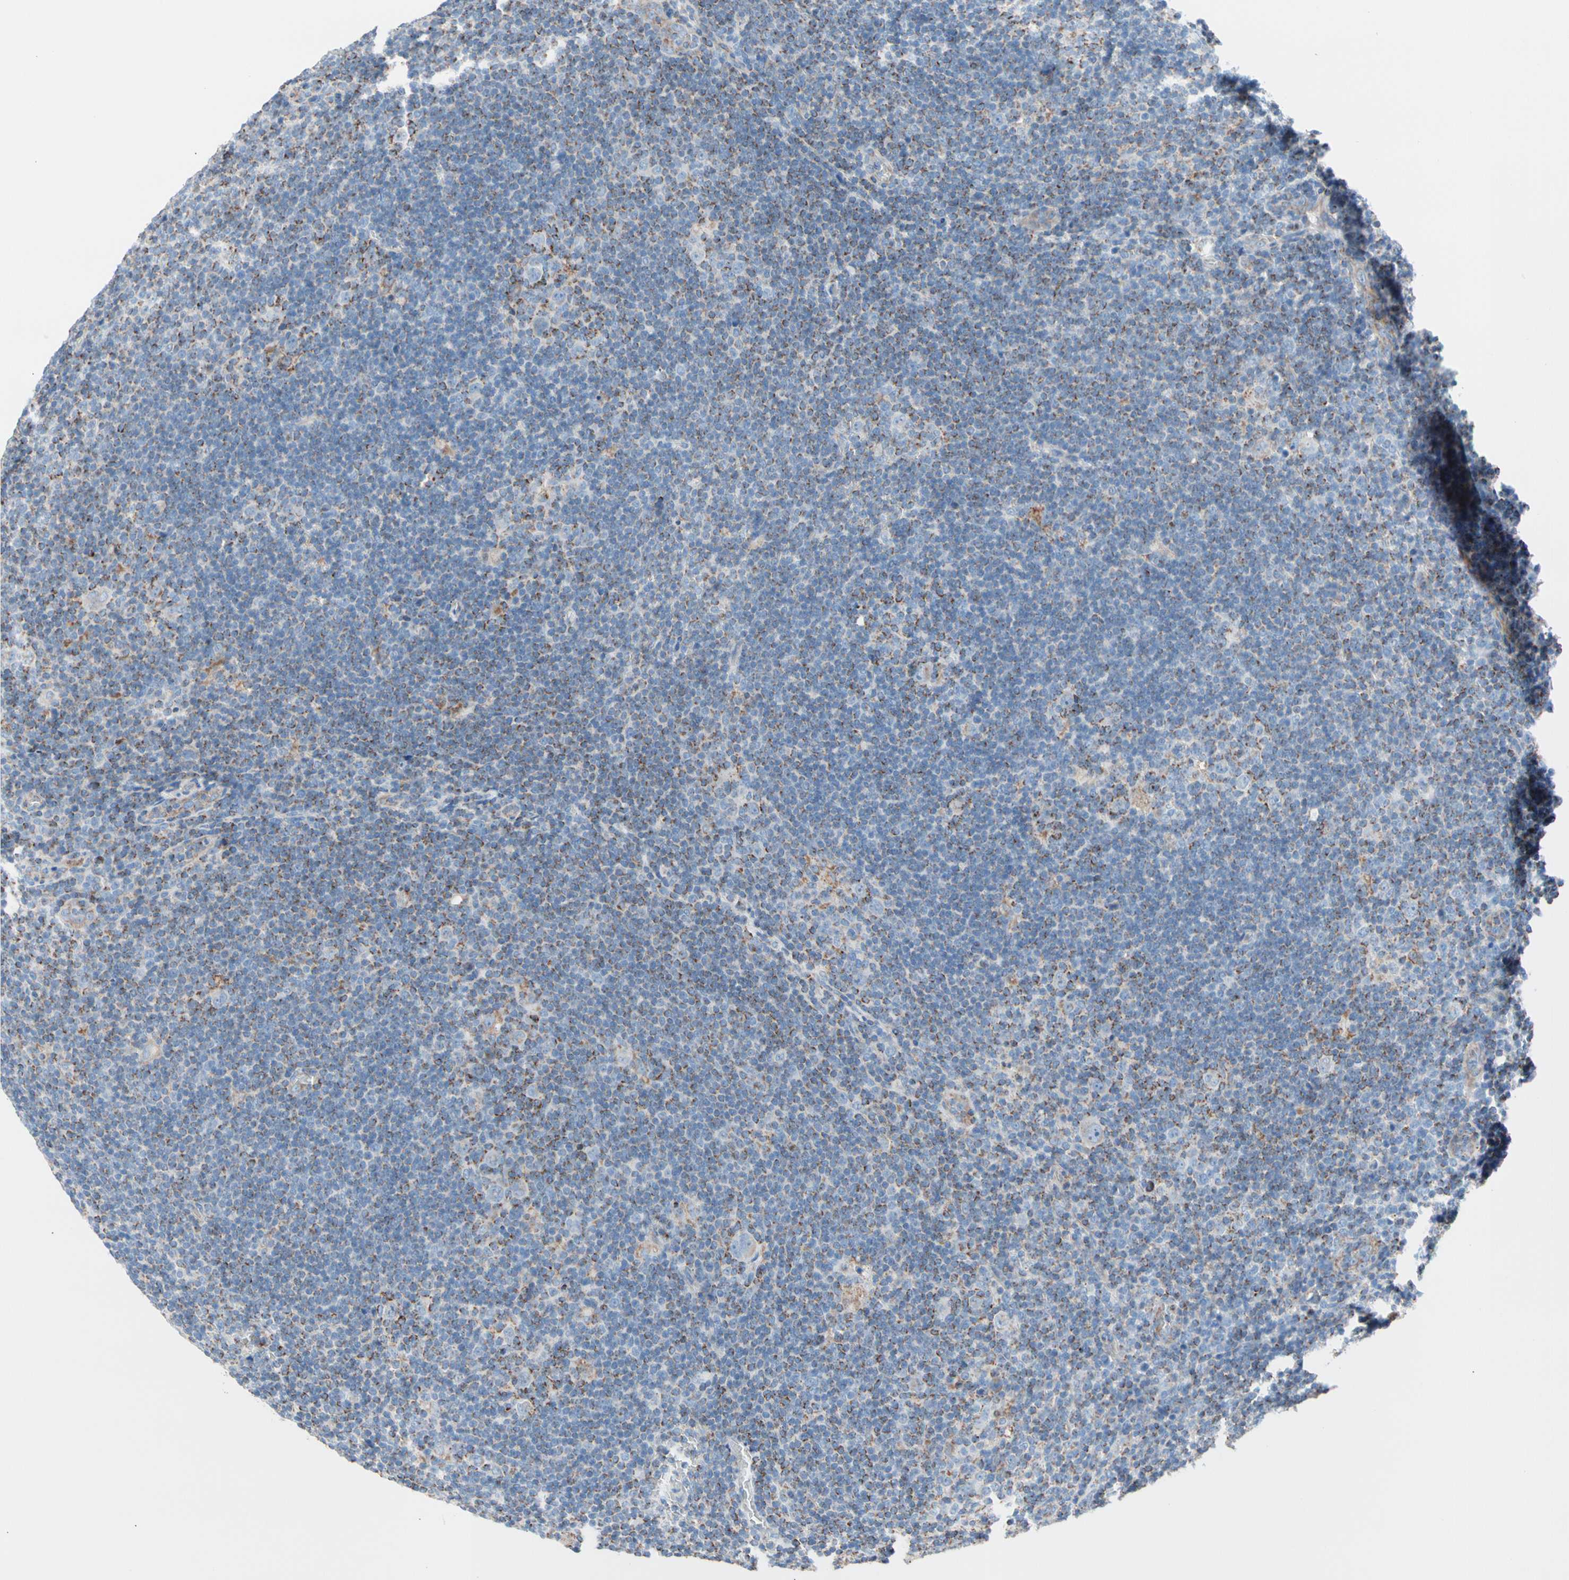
{"staining": {"intensity": "weak", "quantity": "25%-75%", "location": "cytoplasmic/membranous"}, "tissue": "lymphoma", "cell_type": "Tumor cells", "image_type": "cancer", "snomed": [{"axis": "morphology", "description": "Hodgkin's disease, NOS"}, {"axis": "topography", "description": "Lymph node"}], "caption": "Hodgkin's disease stained with IHC demonstrates weak cytoplasmic/membranous positivity in about 25%-75% of tumor cells. (DAB (3,3'-diaminobenzidine) IHC, brown staining for protein, blue staining for nuclei).", "gene": "HK1", "patient": {"sex": "female", "age": 57}}